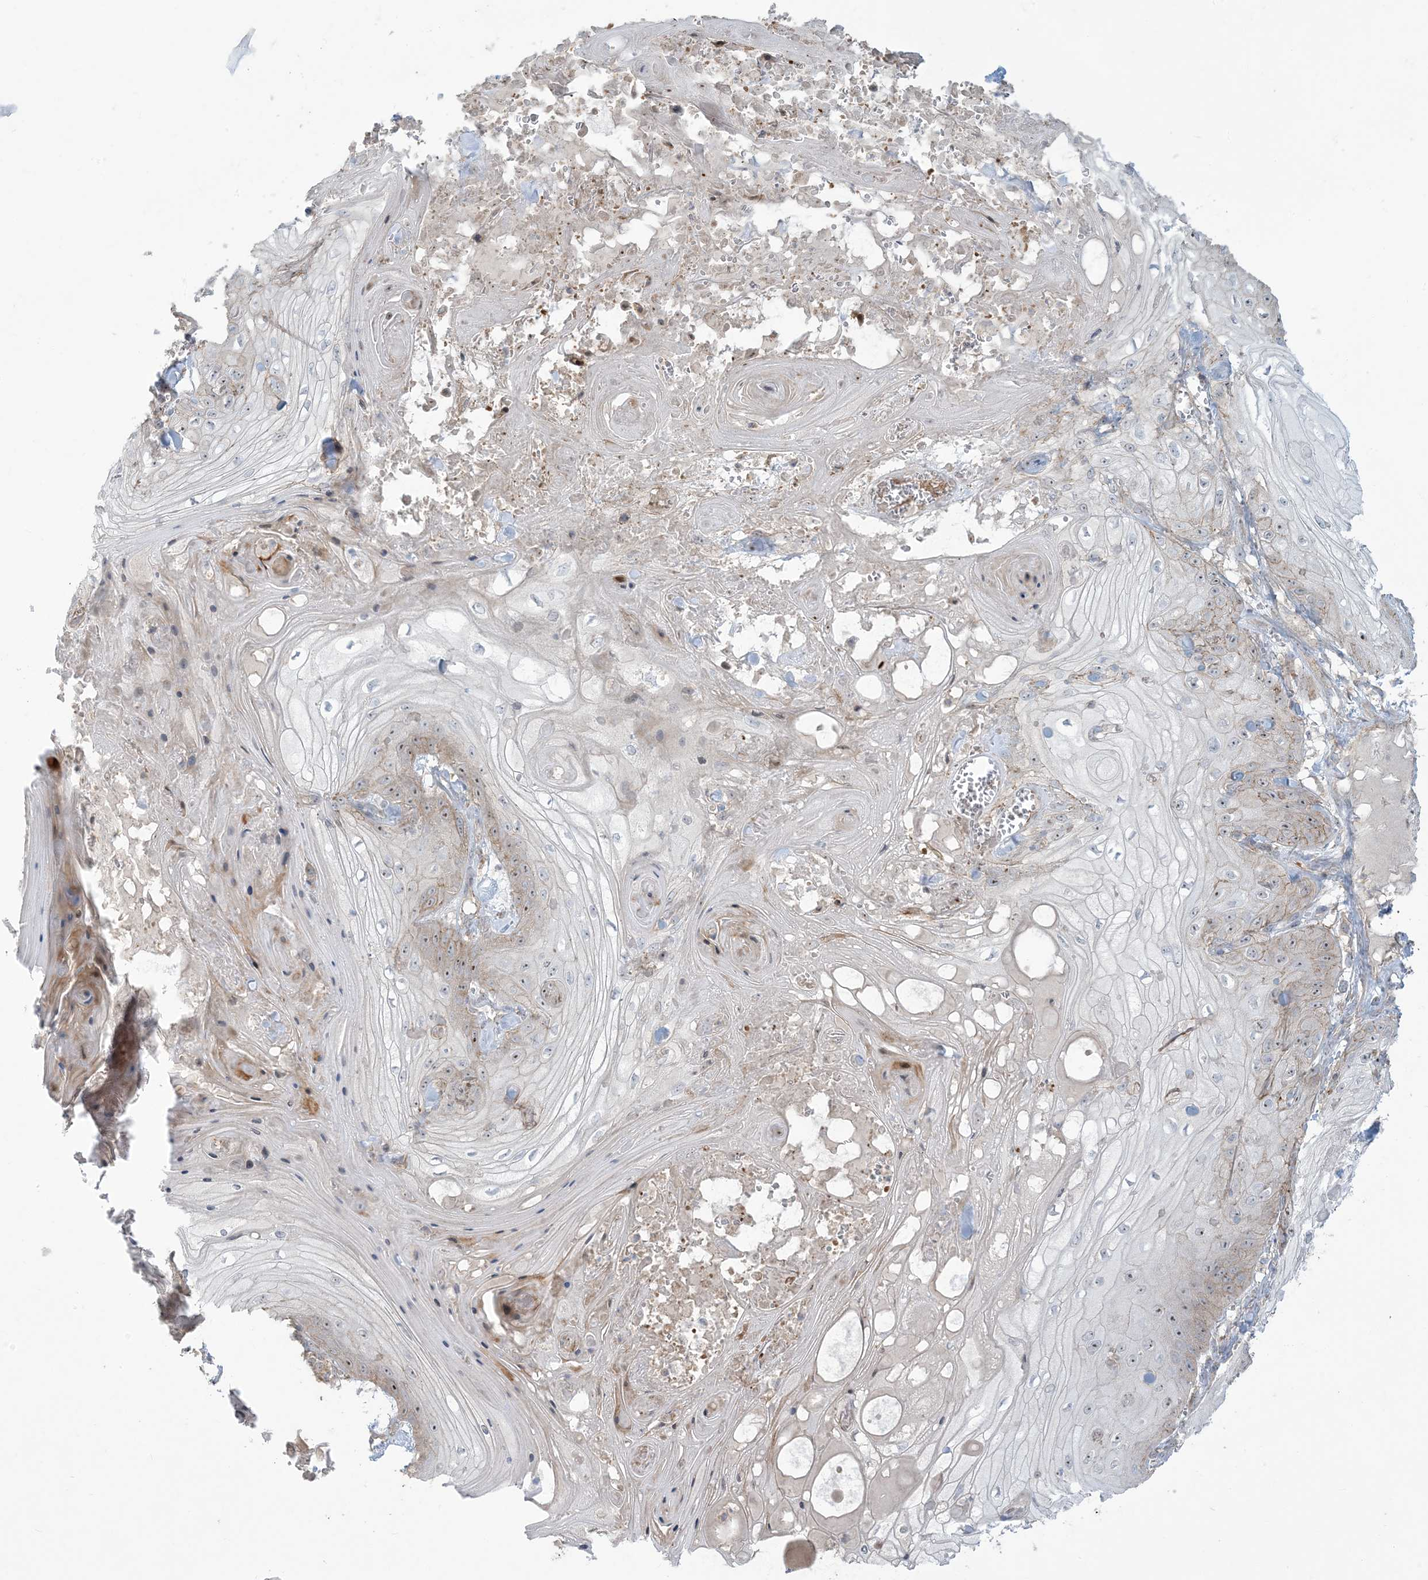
{"staining": {"intensity": "moderate", "quantity": "<25%", "location": "nuclear"}, "tissue": "skin cancer", "cell_type": "Tumor cells", "image_type": "cancer", "snomed": [{"axis": "morphology", "description": "Squamous cell carcinoma, NOS"}, {"axis": "topography", "description": "Skin"}], "caption": "Moderate nuclear staining for a protein is present in approximately <25% of tumor cells of skin squamous cell carcinoma using IHC.", "gene": "KLHL18", "patient": {"sex": "male", "age": 74}}